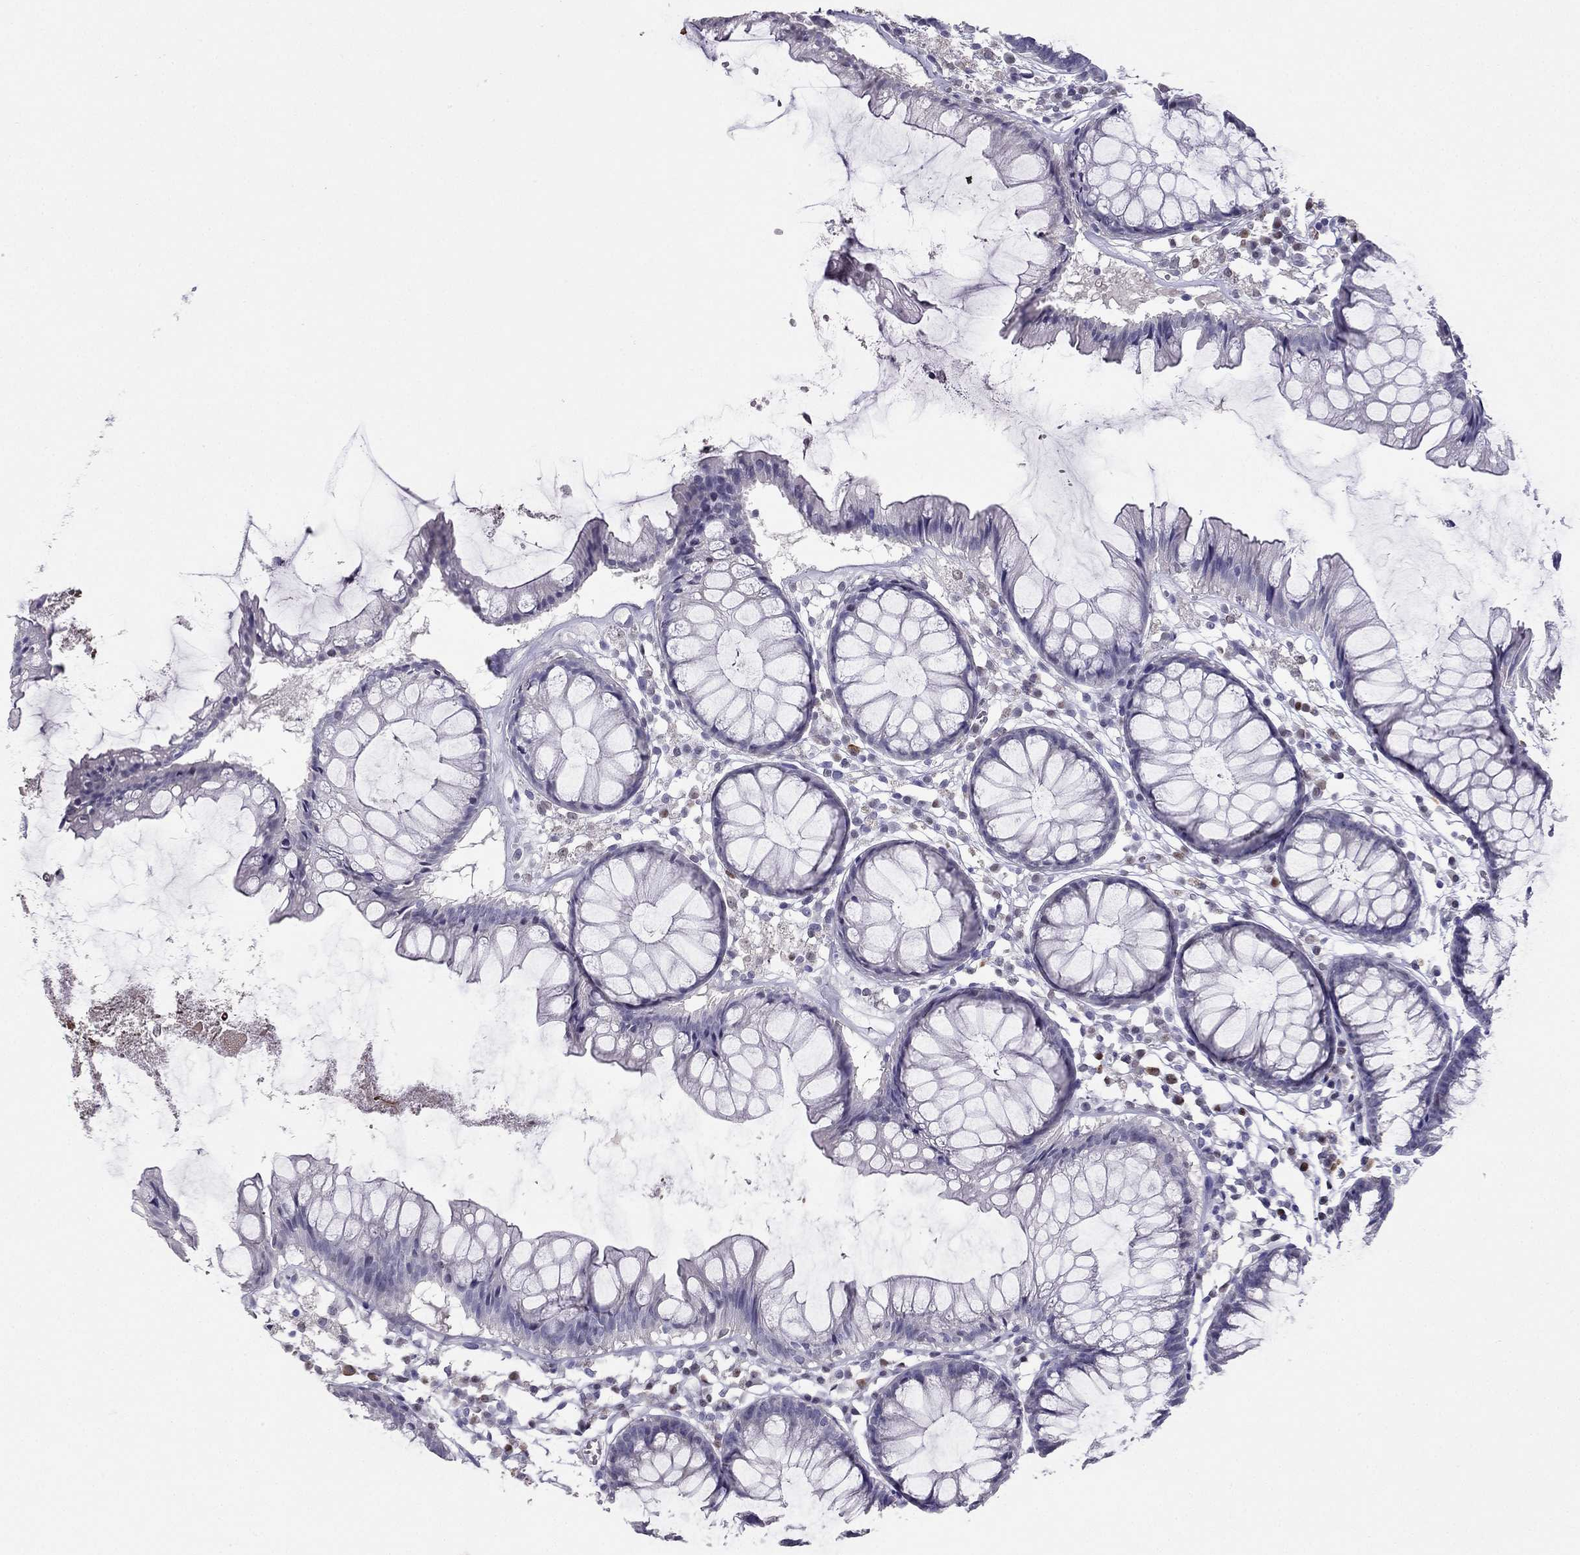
{"staining": {"intensity": "negative", "quantity": "none", "location": "none"}, "tissue": "colon", "cell_type": "Endothelial cells", "image_type": "normal", "snomed": [{"axis": "morphology", "description": "Normal tissue, NOS"}, {"axis": "morphology", "description": "Adenocarcinoma, NOS"}, {"axis": "topography", "description": "Colon"}], "caption": "Histopathology image shows no protein expression in endothelial cells of normal colon. (DAB IHC visualized using brightfield microscopy, high magnification).", "gene": "ARID3A", "patient": {"sex": "male", "age": 65}}